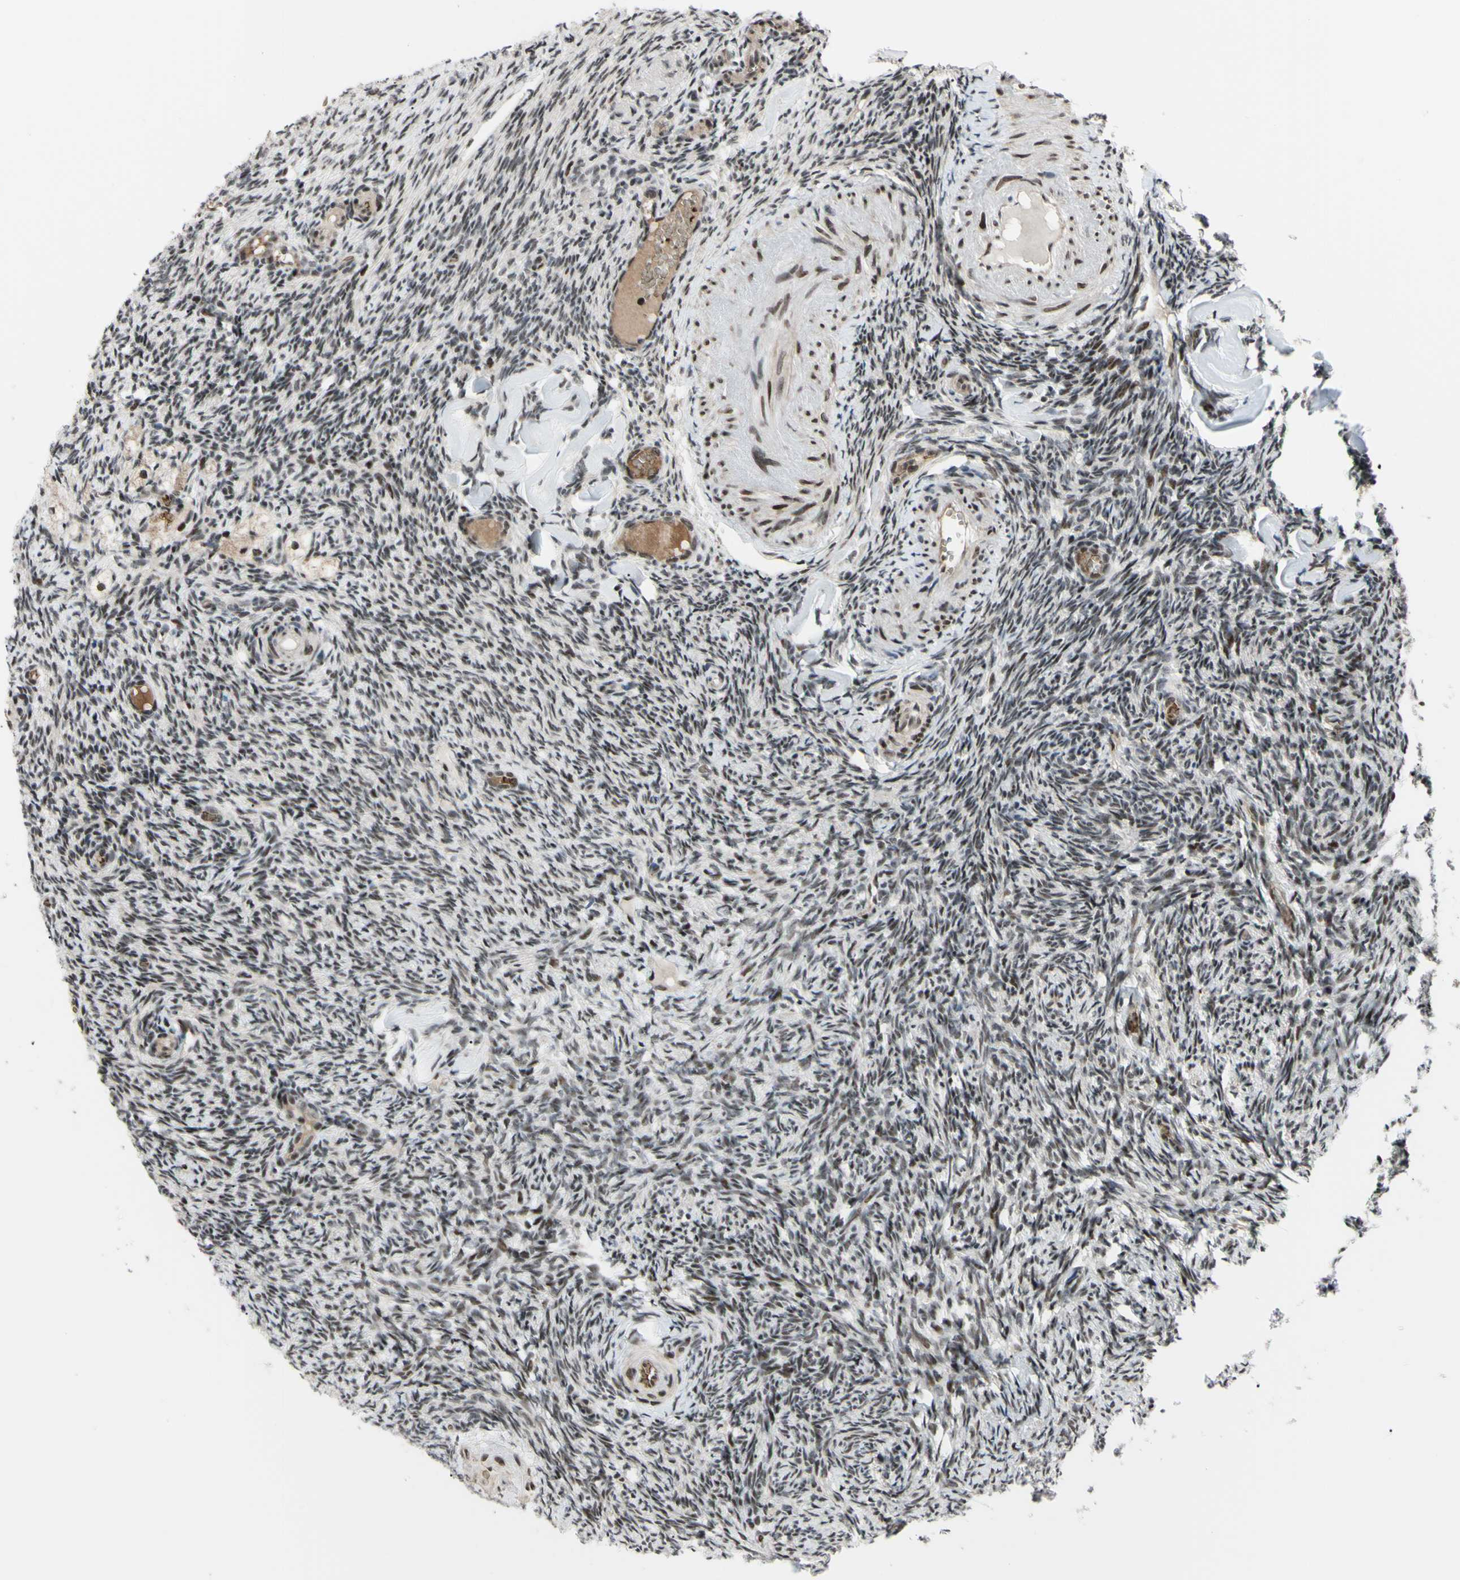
{"staining": {"intensity": "moderate", "quantity": "25%-75%", "location": "nuclear"}, "tissue": "ovary", "cell_type": "Ovarian stroma cells", "image_type": "normal", "snomed": [{"axis": "morphology", "description": "Normal tissue, NOS"}, {"axis": "topography", "description": "Ovary"}], "caption": "A brown stain highlights moderate nuclear expression of a protein in ovarian stroma cells of normal ovary. The protein of interest is shown in brown color, while the nuclei are stained blue.", "gene": "THAP12", "patient": {"sex": "female", "age": 60}}